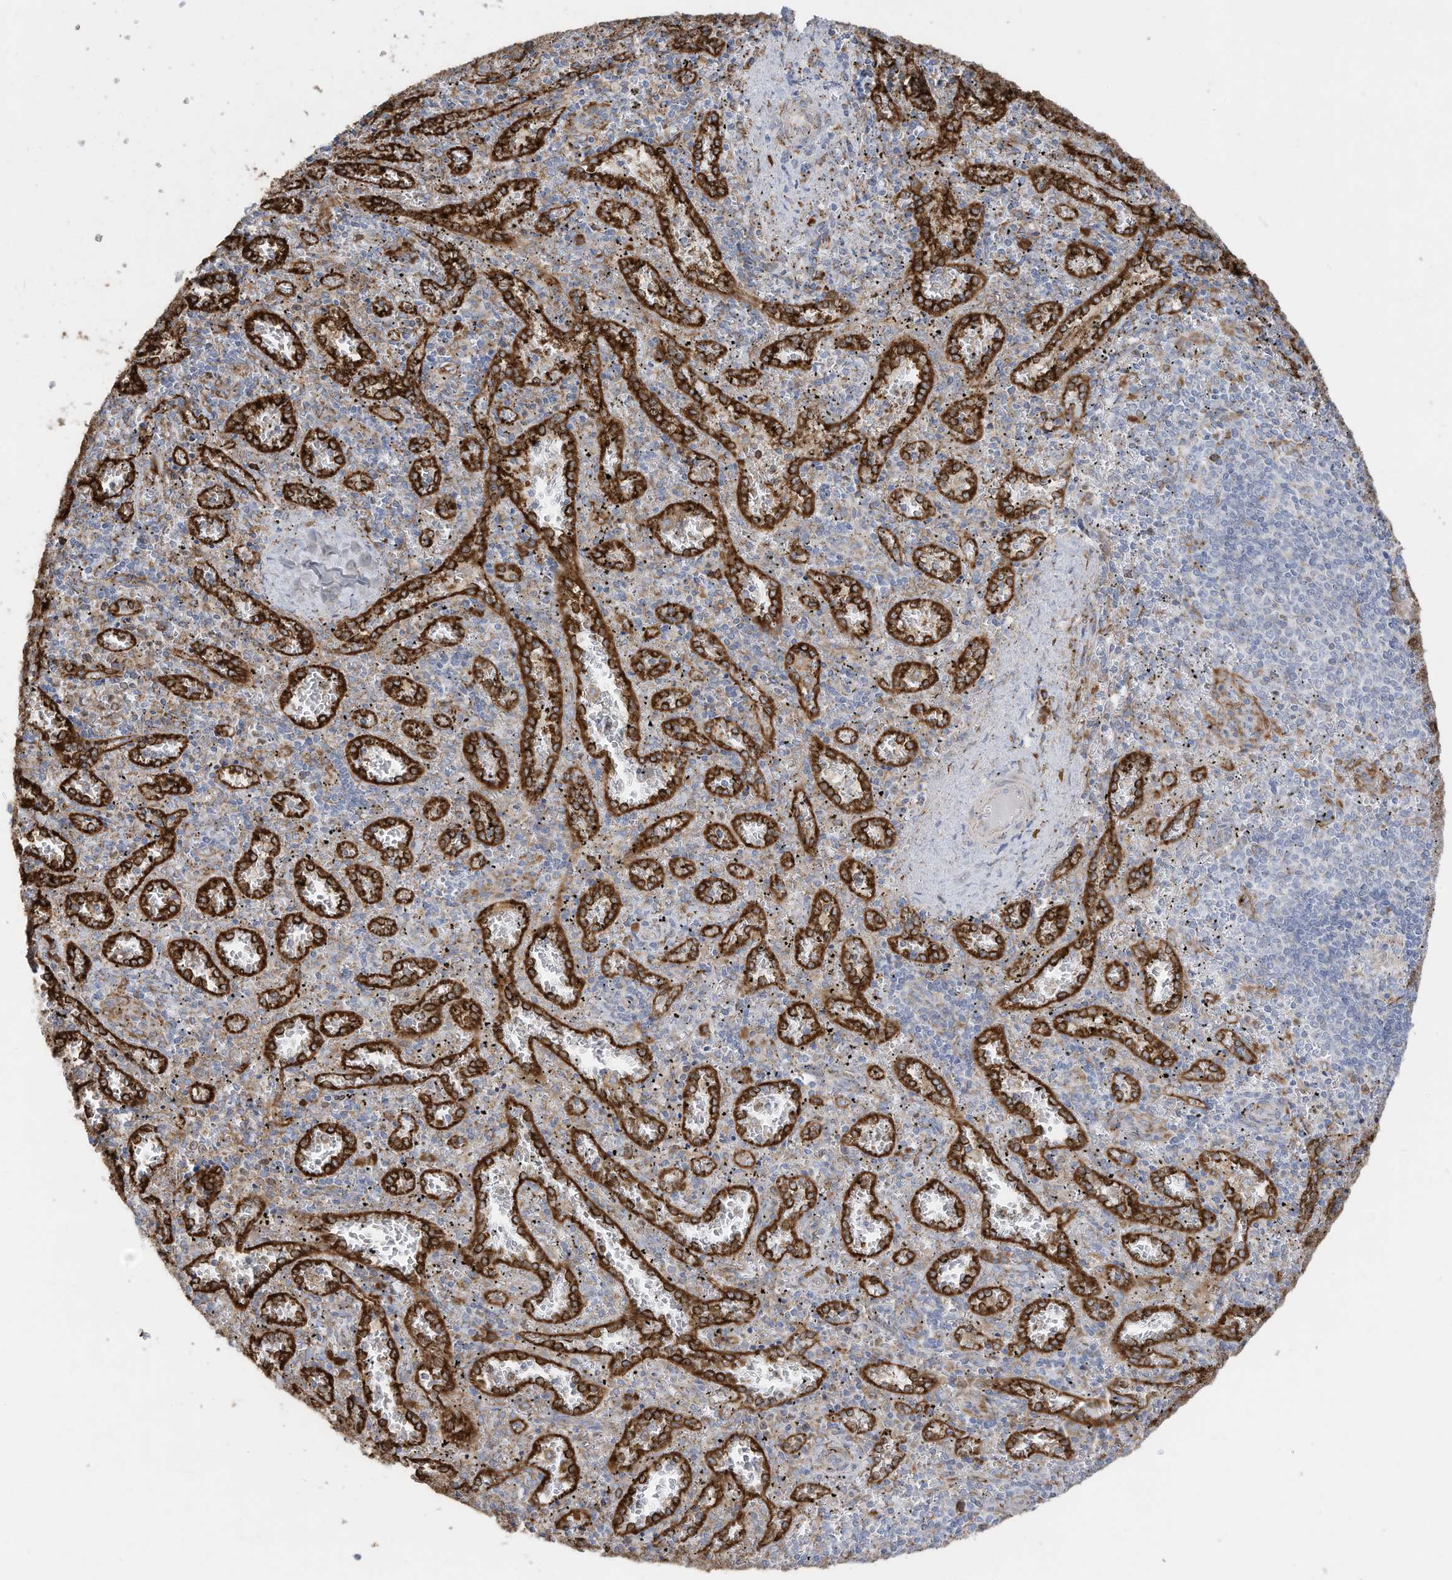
{"staining": {"intensity": "moderate", "quantity": "<25%", "location": "cytoplasmic/membranous"}, "tissue": "spleen", "cell_type": "Cells in red pulp", "image_type": "normal", "snomed": [{"axis": "morphology", "description": "Normal tissue, NOS"}, {"axis": "topography", "description": "Spleen"}], "caption": "Immunohistochemistry image of benign spleen stained for a protein (brown), which exhibits low levels of moderate cytoplasmic/membranous expression in about <25% of cells in red pulp.", "gene": "ZNF354C", "patient": {"sex": "male", "age": 11}}